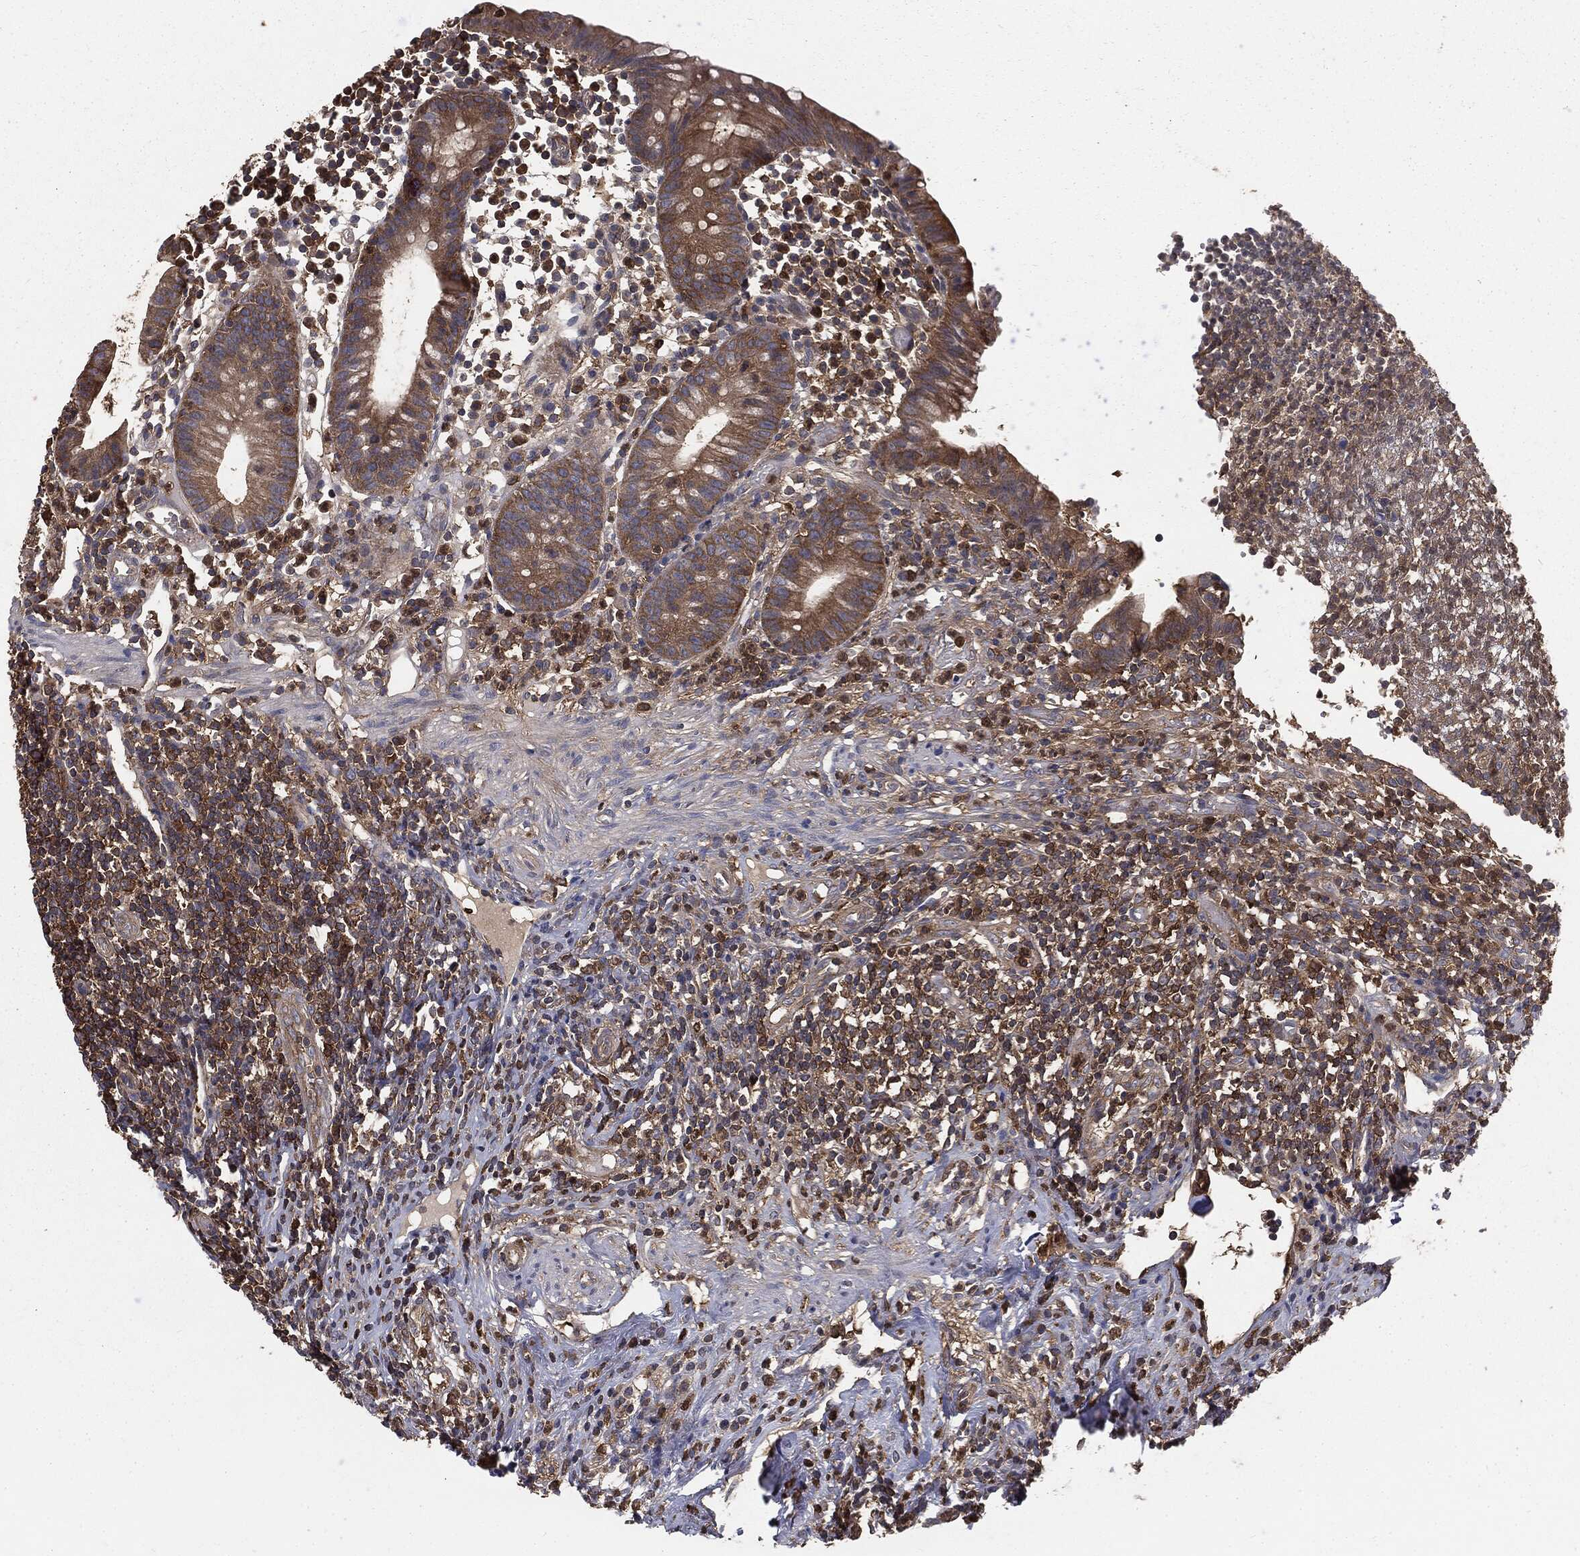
{"staining": {"intensity": "moderate", "quantity": ">75%", "location": "cytoplasmic/membranous"}, "tissue": "appendix", "cell_type": "Glandular cells", "image_type": "normal", "snomed": [{"axis": "morphology", "description": "Normal tissue, NOS"}, {"axis": "topography", "description": "Appendix"}], "caption": "Unremarkable appendix exhibits moderate cytoplasmic/membranous expression in about >75% of glandular cells, visualized by immunohistochemistry. Nuclei are stained in blue.", "gene": "GNB5", "patient": {"sex": "female", "age": 40}}